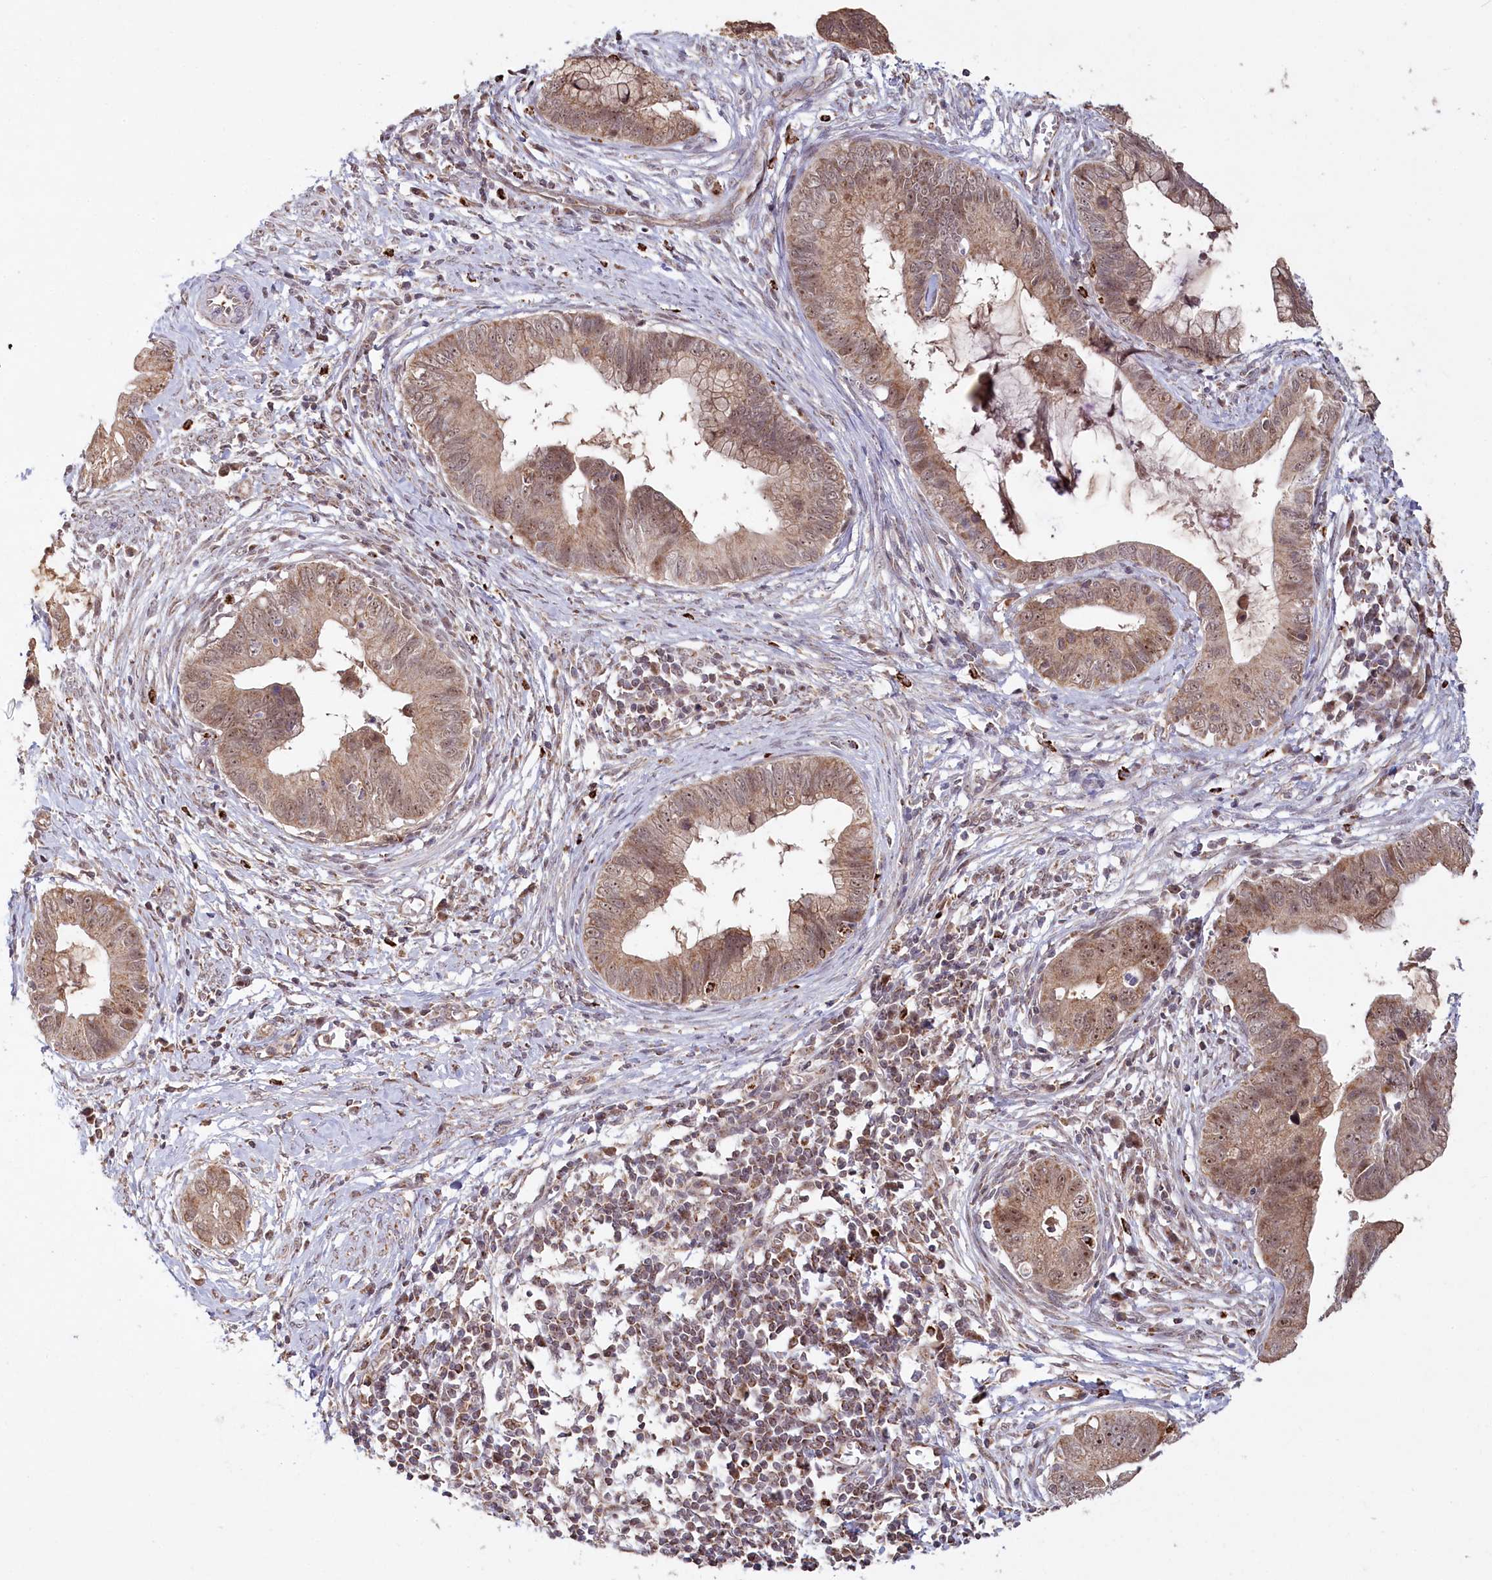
{"staining": {"intensity": "moderate", "quantity": ">75%", "location": "cytoplasmic/membranous,nuclear"}, "tissue": "cervical cancer", "cell_type": "Tumor cells", "image_type": "cancer", "snomed": [{"axis": "morphology", "description": "Adenocarcinoma, NOS"}, {"axis": "topography", "description": "Cervix"}], "caption": "Cervical cancer (adenocarcinoma) tissue reveals moderate cytoplasmic/membranous and nuclear staining in approximately >75% of tumor cells, visualized by immunohistochemistry. (DAB IHC with brightfield microscopy, high magnification).", "gene": "RTN4IP1", "patient": {"sex": "female", "age": 44}}